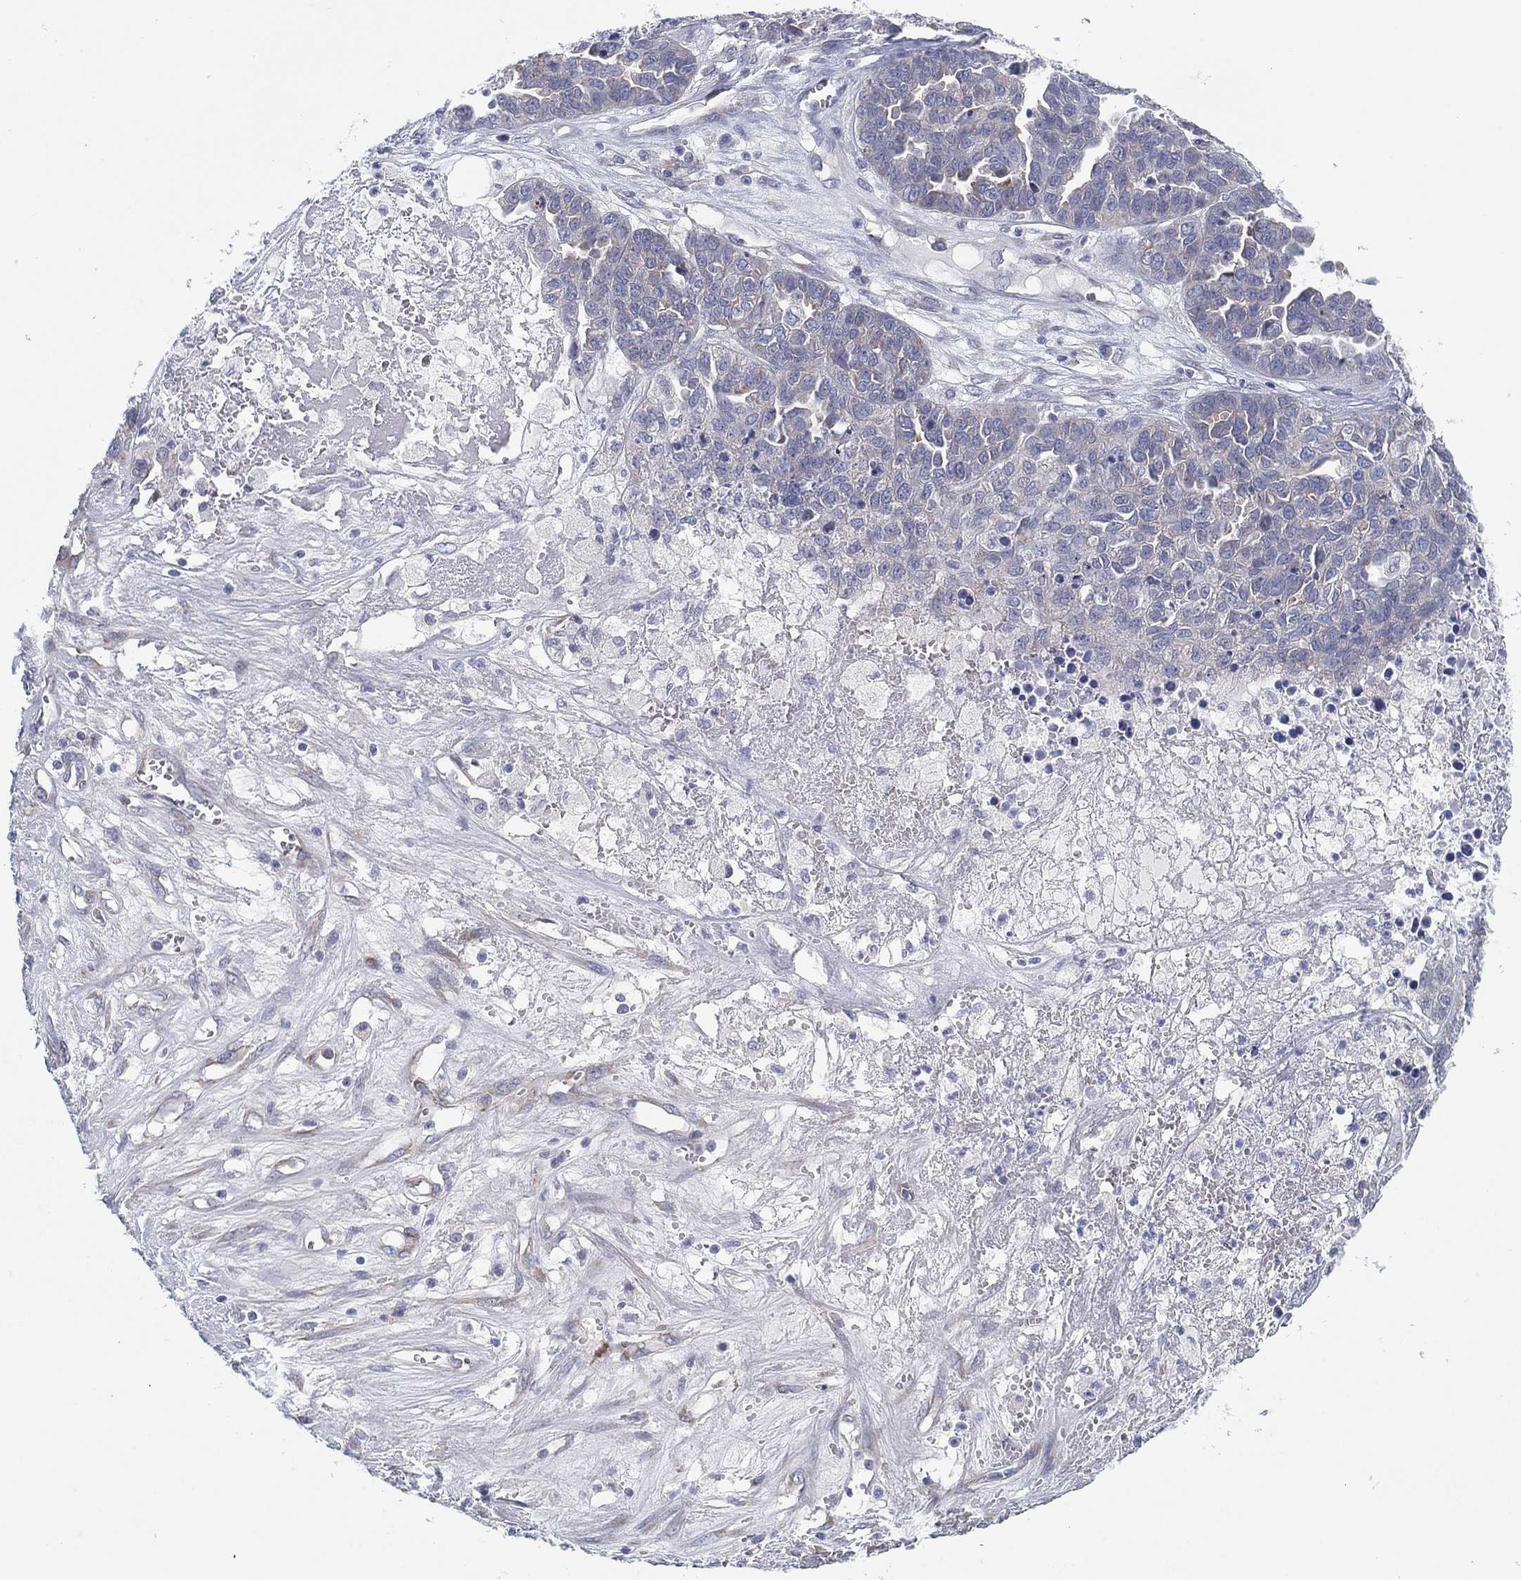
{"staining": {"intensity": "negative", "quantity": "none", "location": "none"}, "tissue": "ovarian cancer", "cell_type": "Tumor cells", "image_type": "cancer", "snomed": [{"axis": "morphology", "description": "Cystadenocarcinoma, serous, NOS"}, {"axis": "topography", "description": "Ovary"}], "caption": "A high-resolution micrograph shows immunohistochemistry (IHC) staining of serous cystadenocarcinoma (ovarian), which displays no significant staining in tumor cells.", "gene": "HEATR4", "patient": {"sex": "female", "age": 87}}